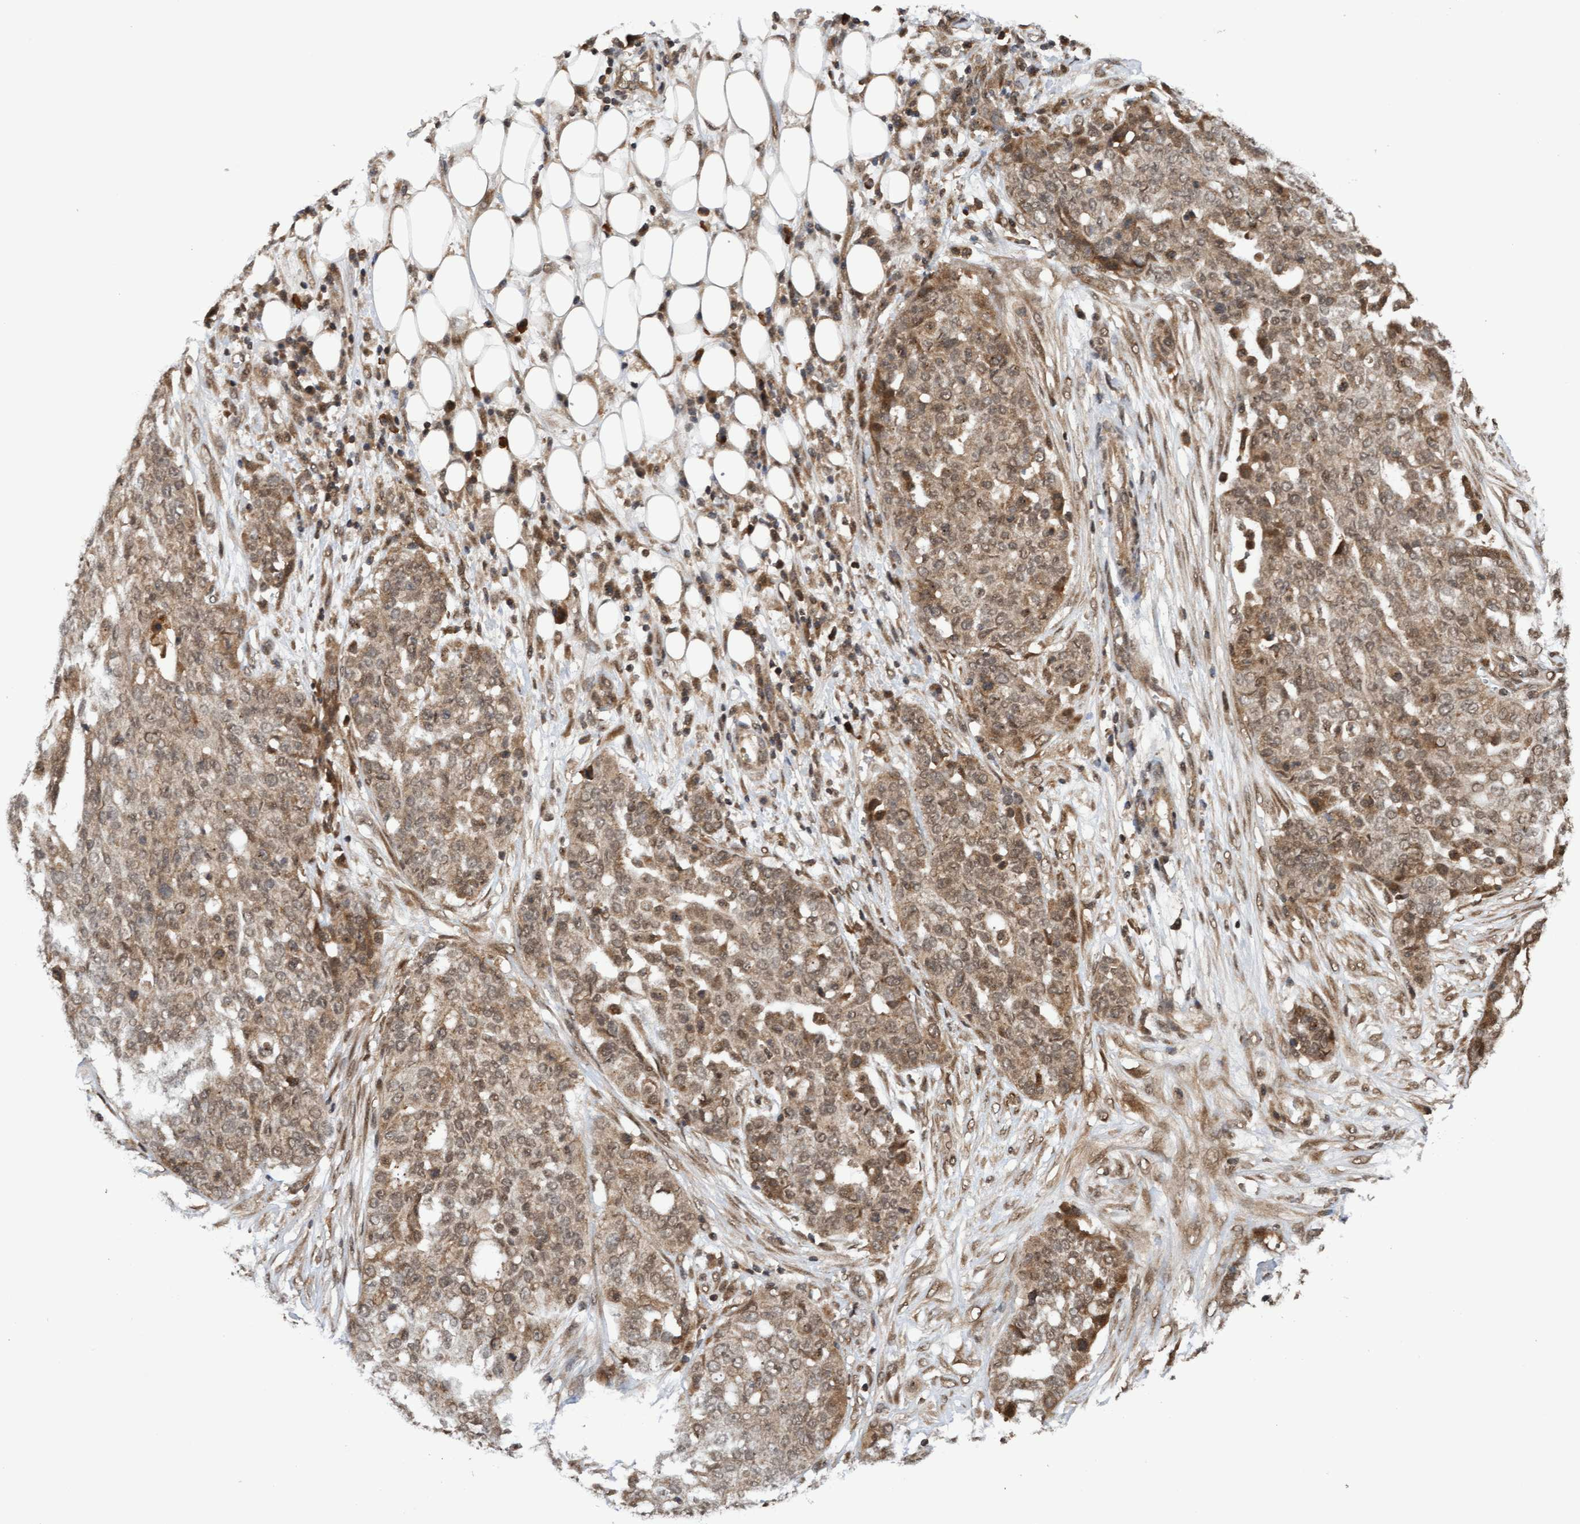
{"staining": {"intensity": "moderate", "quantity": ">75%", "location": "cytoplasmic/membranous,nuclear"}, "tissue": "ovarian cancer", "cell_type": "Tumor cells", "image_type": "cancer", "snomed": [{"axis": "morphology", "description": "Cystadenocarcinoma, serous, NOS"}, {"axis": "topography", "description": "Soft tissue"}, {"axis": "topography", "description": "Ovary"}], "caption": "This photomicrograph exhibits serous cystadenocarcinoma (ovarian) stained with IHC to label a protein in brown. The cytoplasmic/membranous and nuclear of tumor cells show moderate positivity for the protein. Nuclei are counter-stained blue.", "gene": "WASF1", "patient": {"sex": "female", "age": 57}}